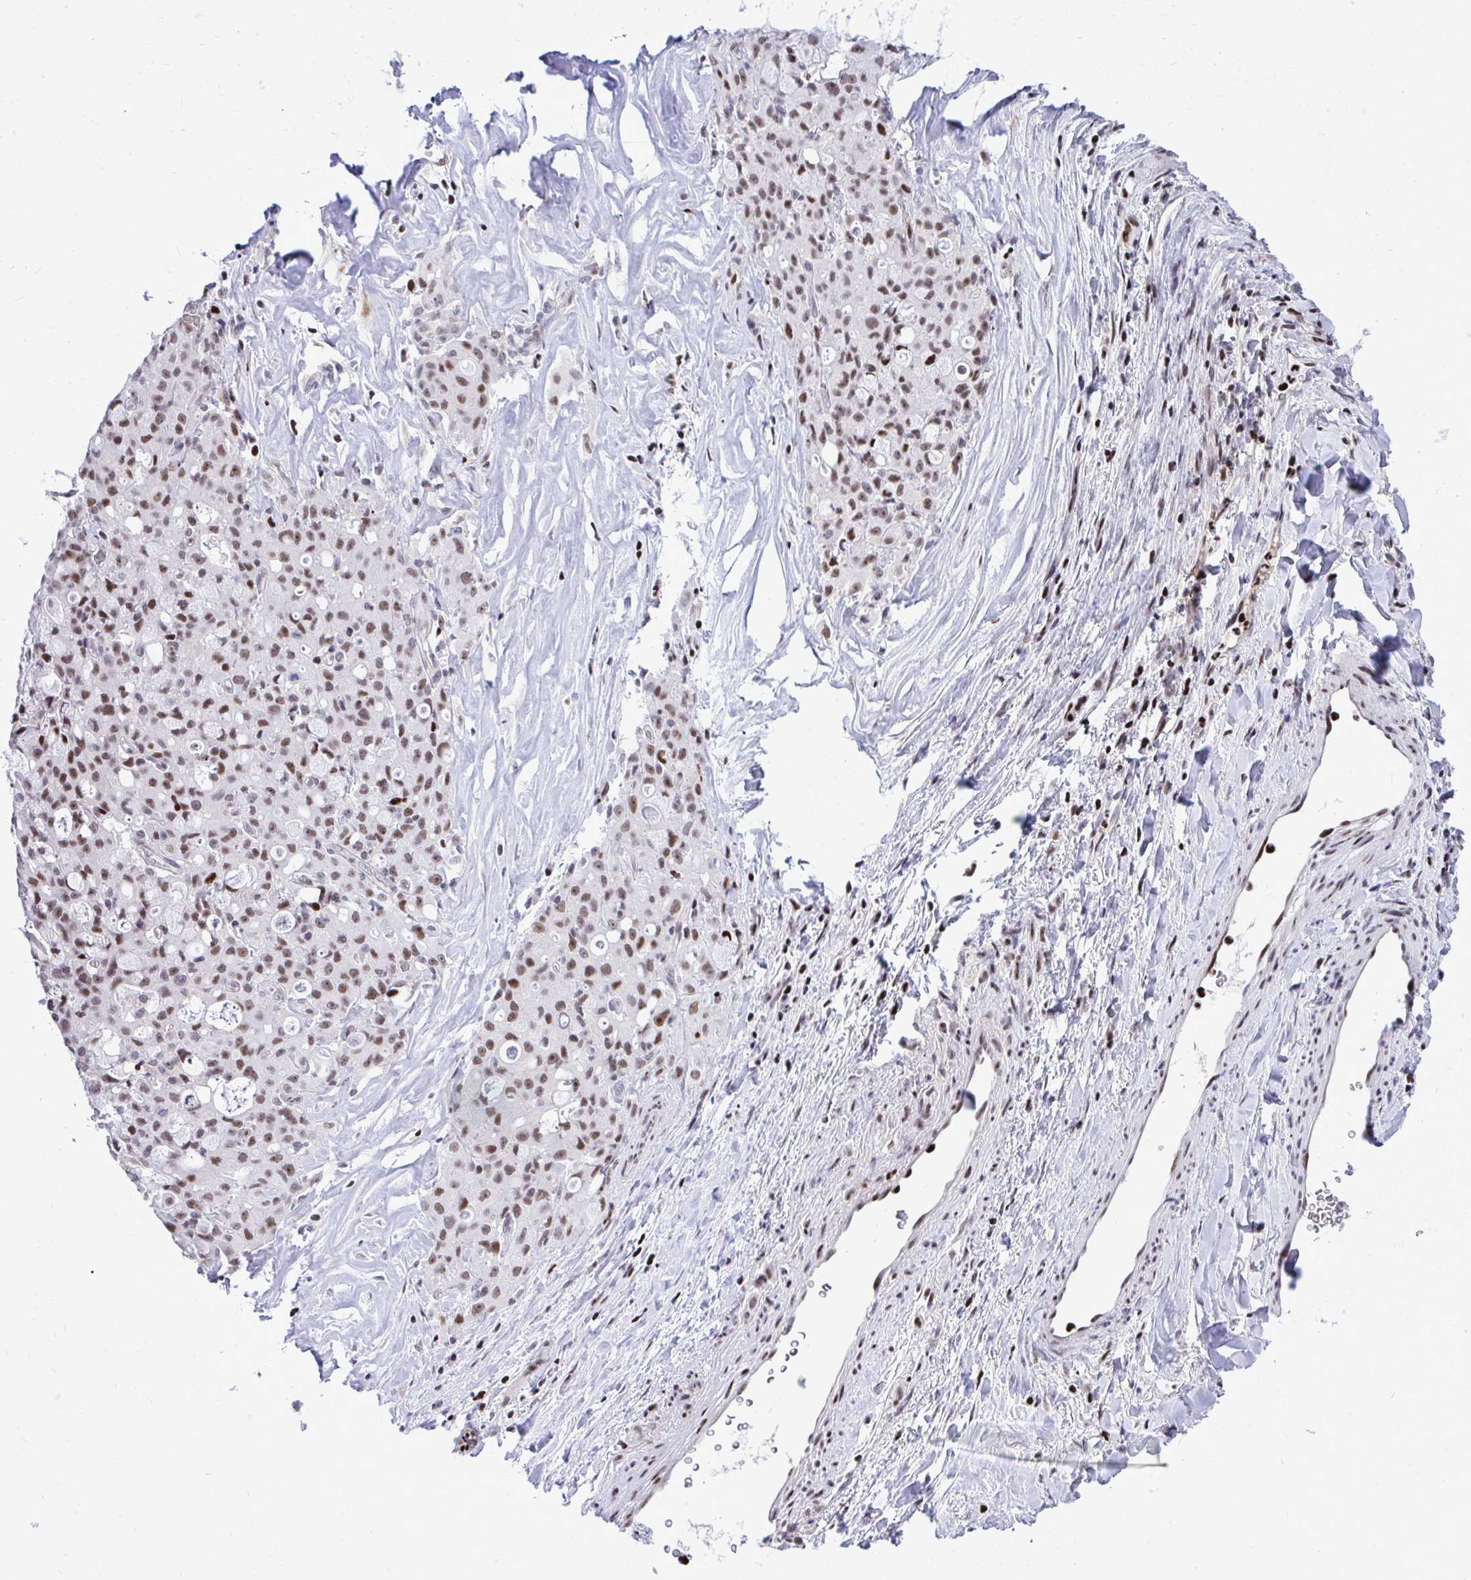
{"staining": {"intensity": "moderate", "quantity": ">75%", "location": "nuclear"}, "tissue": "lung cancer", "cell_type": "Tumor cells", "image_type": "cancer", "snomed": [{"axis": "morphology", "description": "Adenocarcinoma, NOS"}, {"axis": "topography", "description": "Lung"}], "caption": "An immunohistochemistry histopathology image of tumor tissue is shown. Protein staining in brown labels moderate nuclear positivity in lung cancer within tumor cells.", "gene": "C14orf39", "patient": {"sex": "female", "age": 44}}